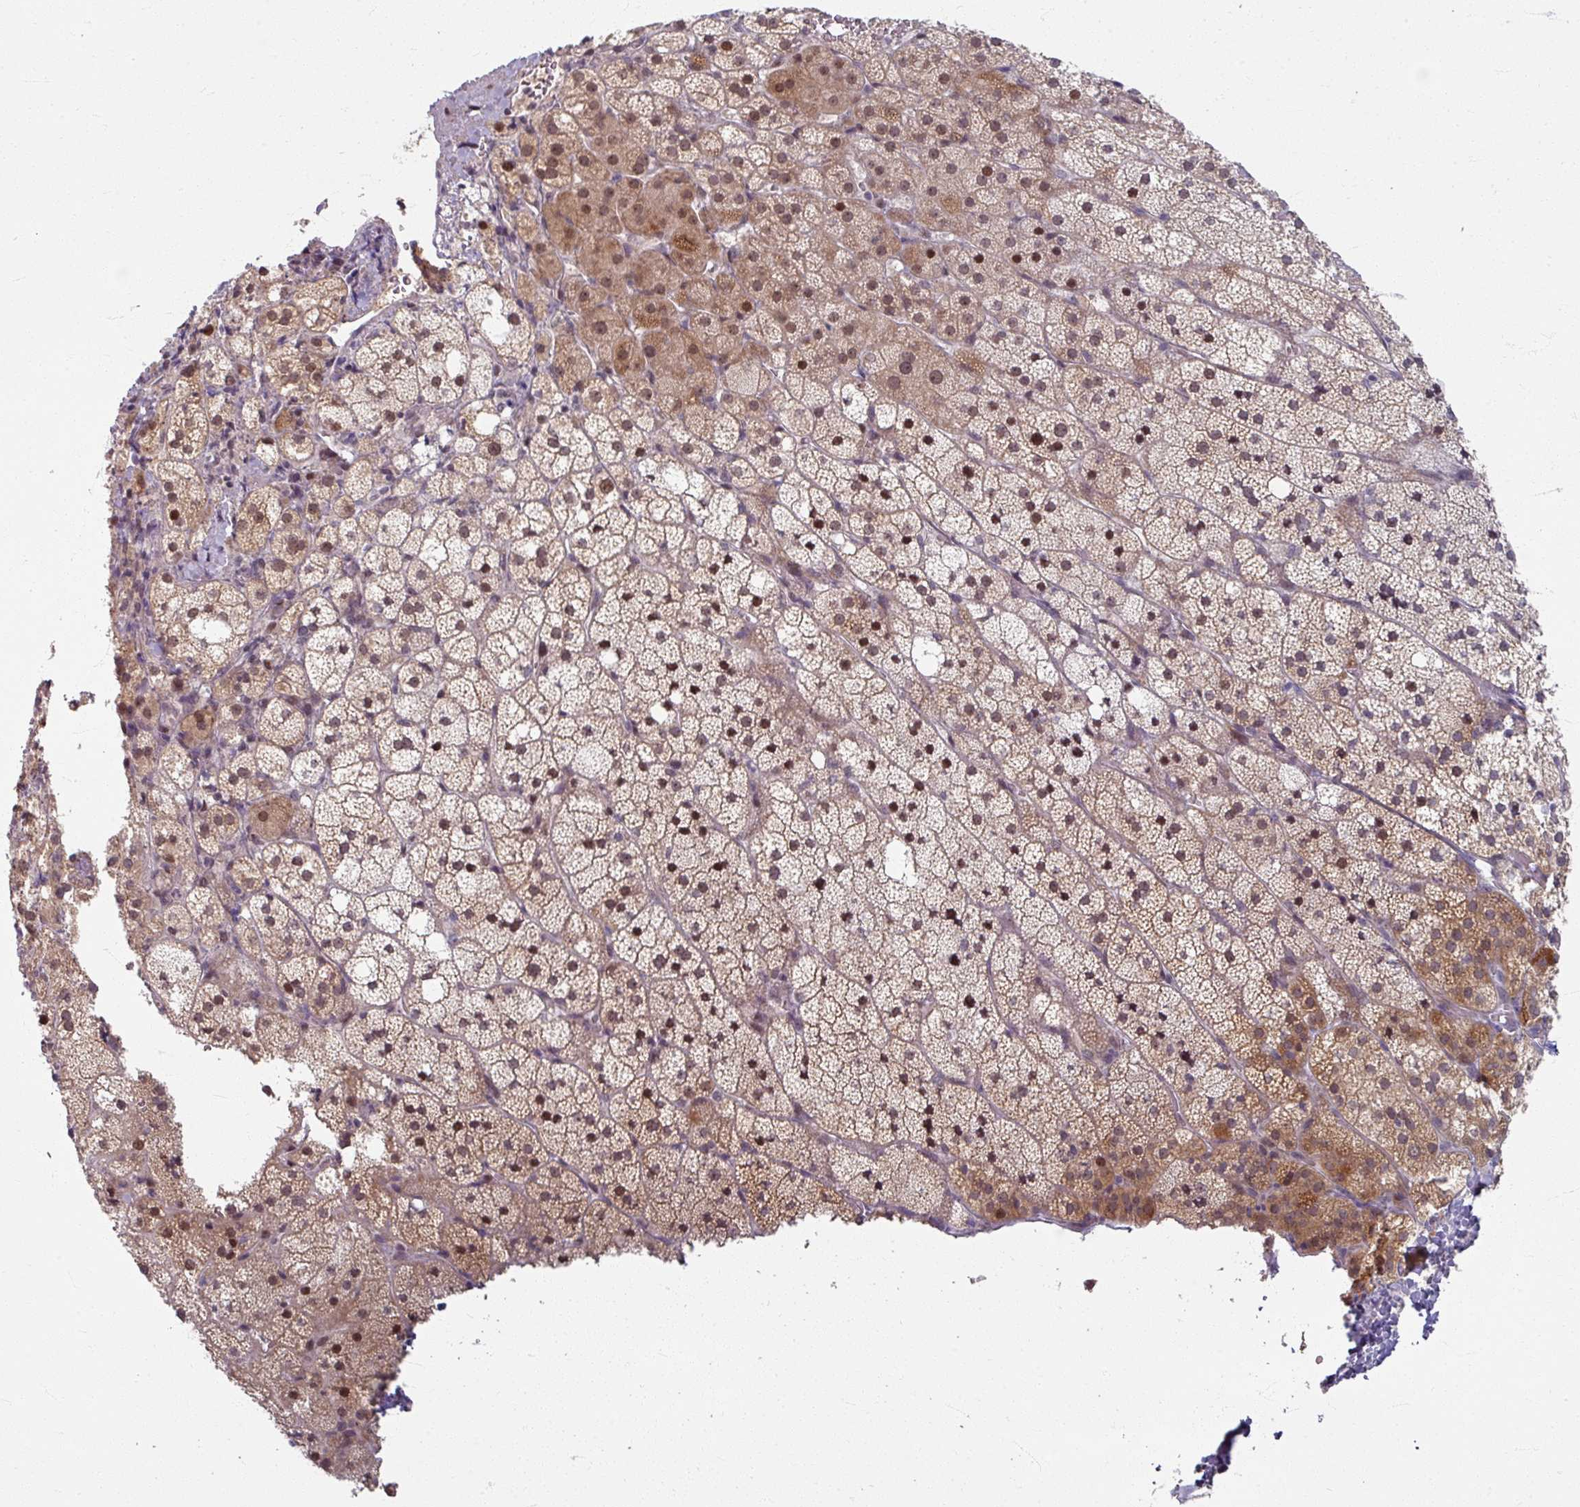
{"staining": {"intensity": "moderate", "quantity": ">75%", "location": "cytoplasmic/membranous,nuclear"}, "tissue": "adrenal gland", "cell_type": "Glandular cells", "image_type": "normal", "snomed": [{"axis": "morphology", "description": "Normal tissue, NOS"}, {"axis": "topography", "description": "Adrenal gland"}], "caption": "IHC image of normal adrenal gland: human adrenal gland stained using immunohistochemistry demonstrates medium levels of moderate protein expression localized specifically in the cytoplasmic/membranous,nuclear of glandular cells, appearing as a cytoplasmic/membranous,nuclear brown color.", "gene": "KLC3", "patient": {"sex": "male", "age": 53}}